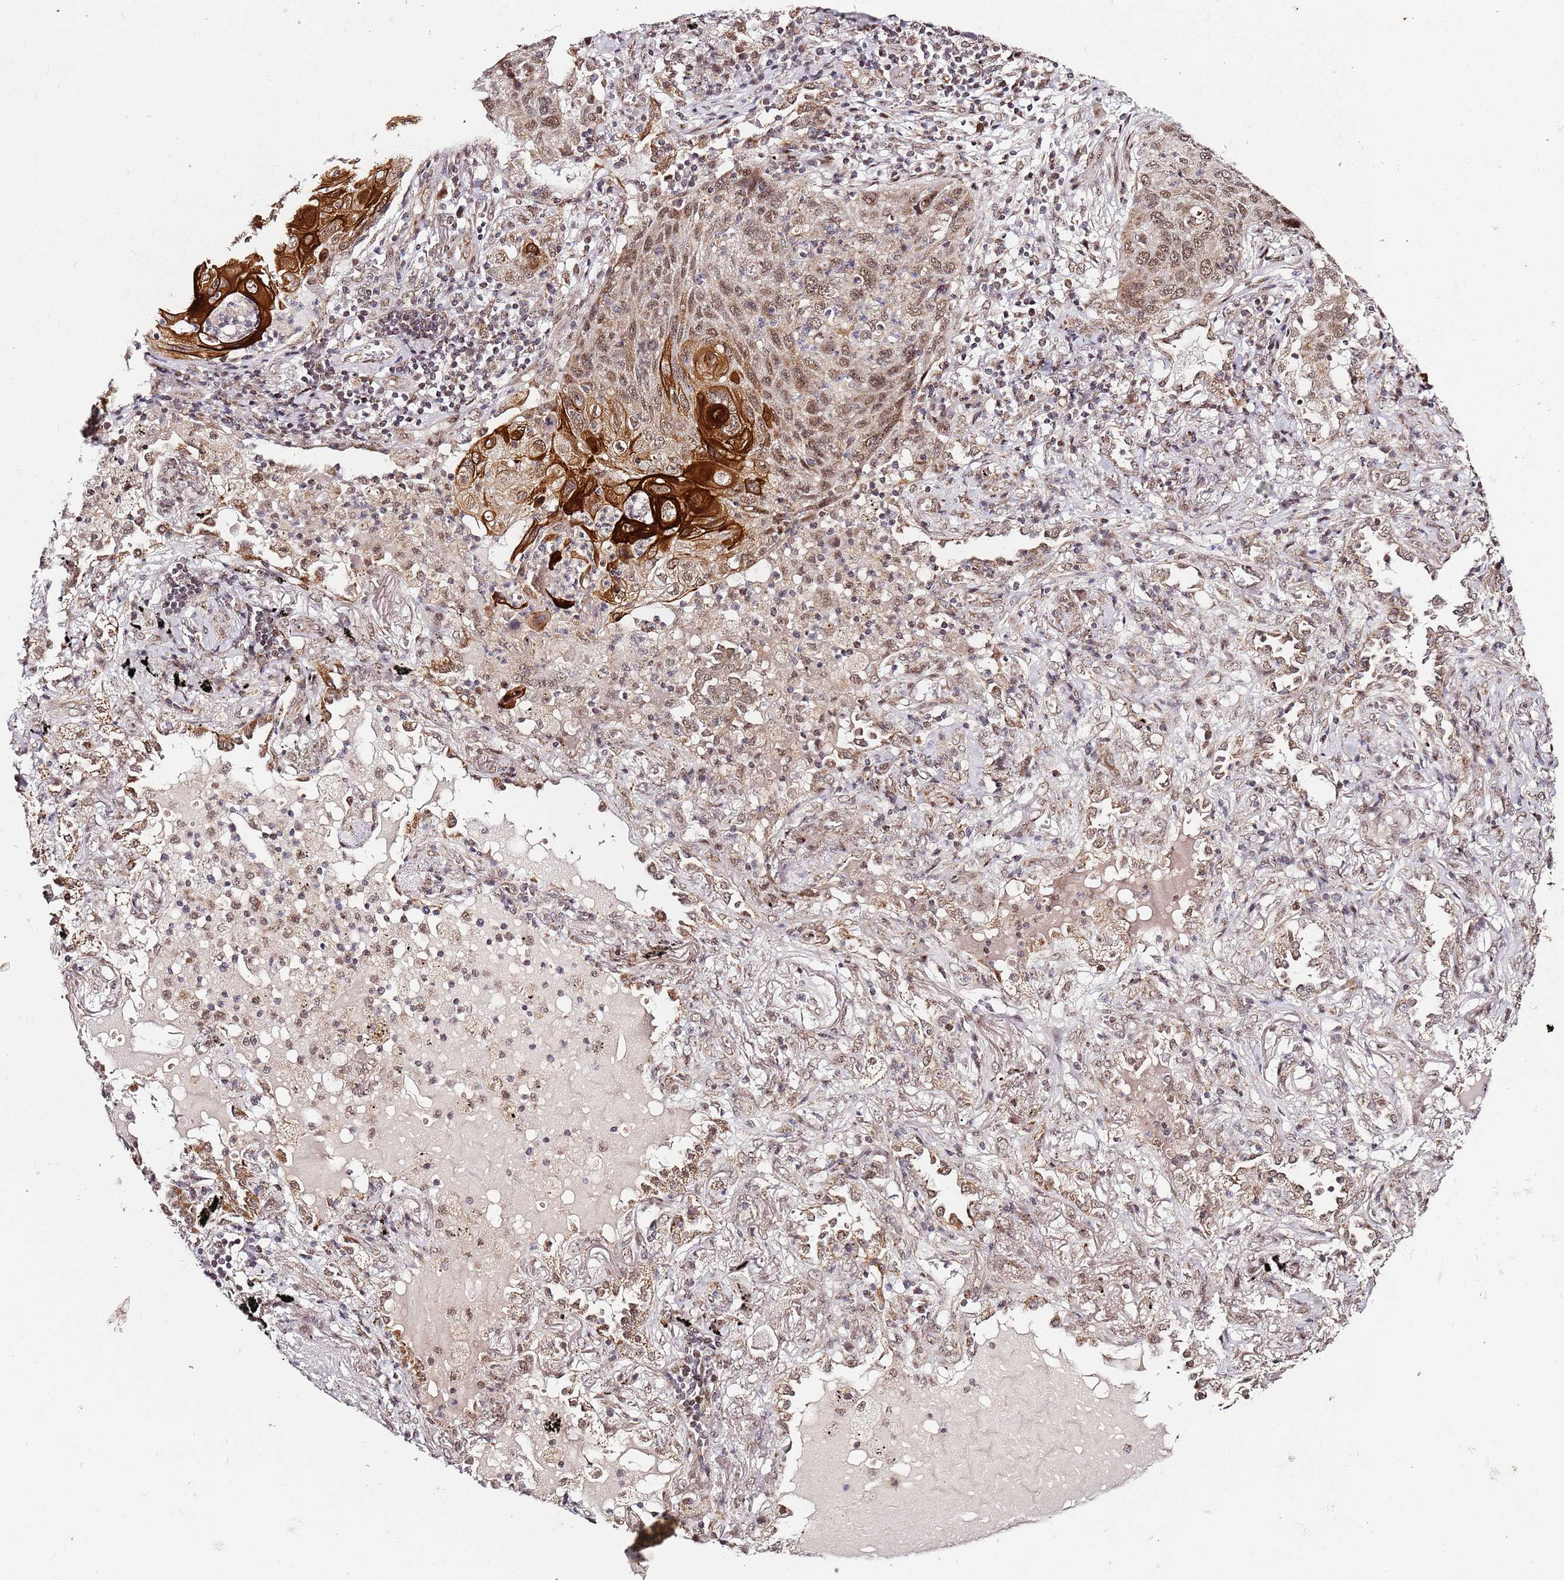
{"staining": {"intensity": "strong", "quantity": "25%-75%", "location": "cytoplasmic/membranous,nuclear"}, "tissue": "lung cancer", "cell_type": "Tumor cells", "image_type": "cancer", "snomed": [{"axis": "morphology", "description": "Squamous cell carcinoma, NOS"}, {"axis": "topography", "description": "Lung"}], "caption": "Approximately 25%-75% of tumor cells in lung cancer show strong cytoplasmic/membranous and nuclear protein expression as visualized by brown immunohistochemical staining.", "gene": "TP53AIP1", "patient": {"sex": "female", "age": 63}}